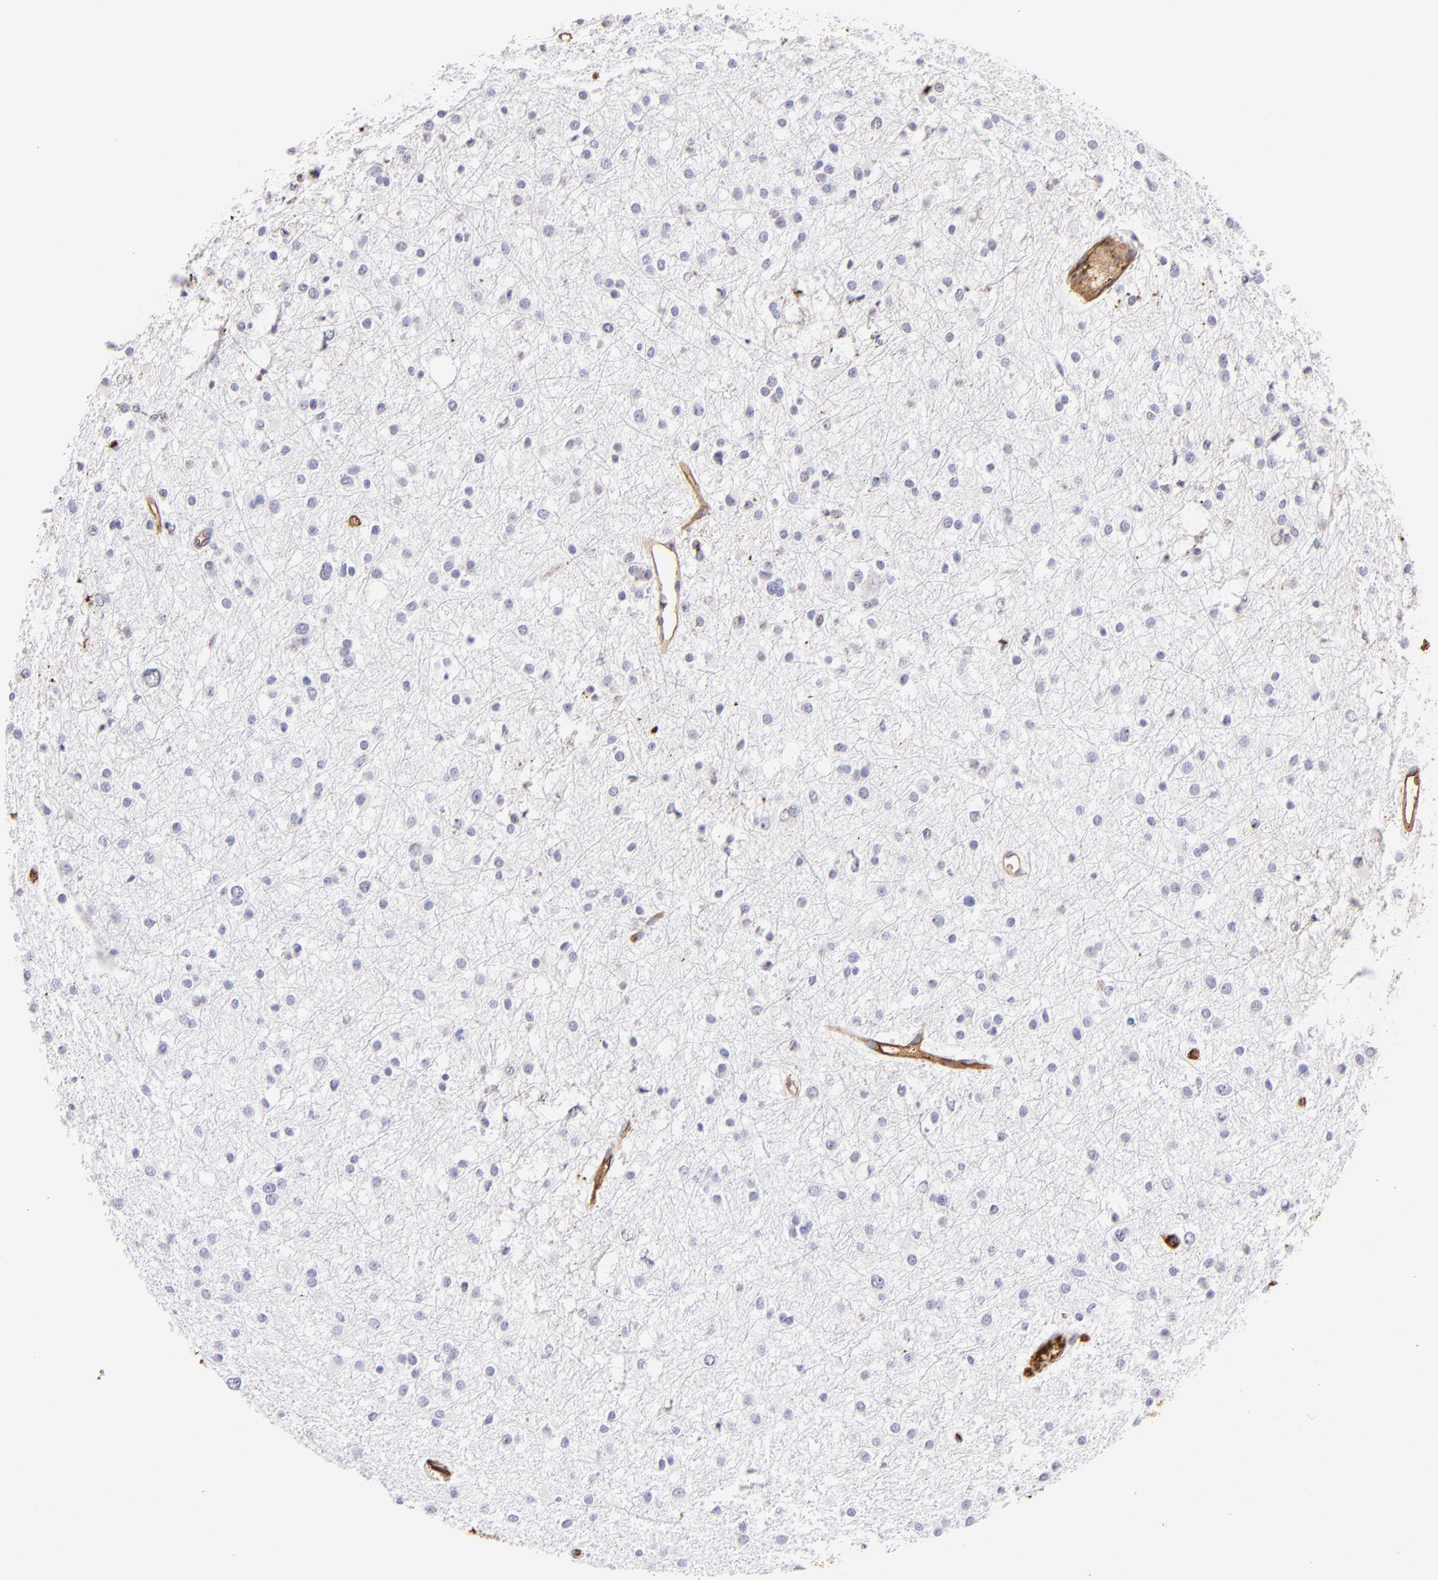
{"staining": {"intensity": "negative", "quantity": "none", "location": "none"}, "tissue": "glioma", "cell_type": "Tumor cells", "image_type": "cancer", "snomed": [{"axis": "morphology", "description": "Glioma, malignant, Low grade"}, {"axis": "topography", "description": "Brain"}], "caption": "Image shows no significant protein expression in tumor cells of low-grade glioma (malignant).", "gene": "FGB", "patient": {"sex": "female", "age": 36}}